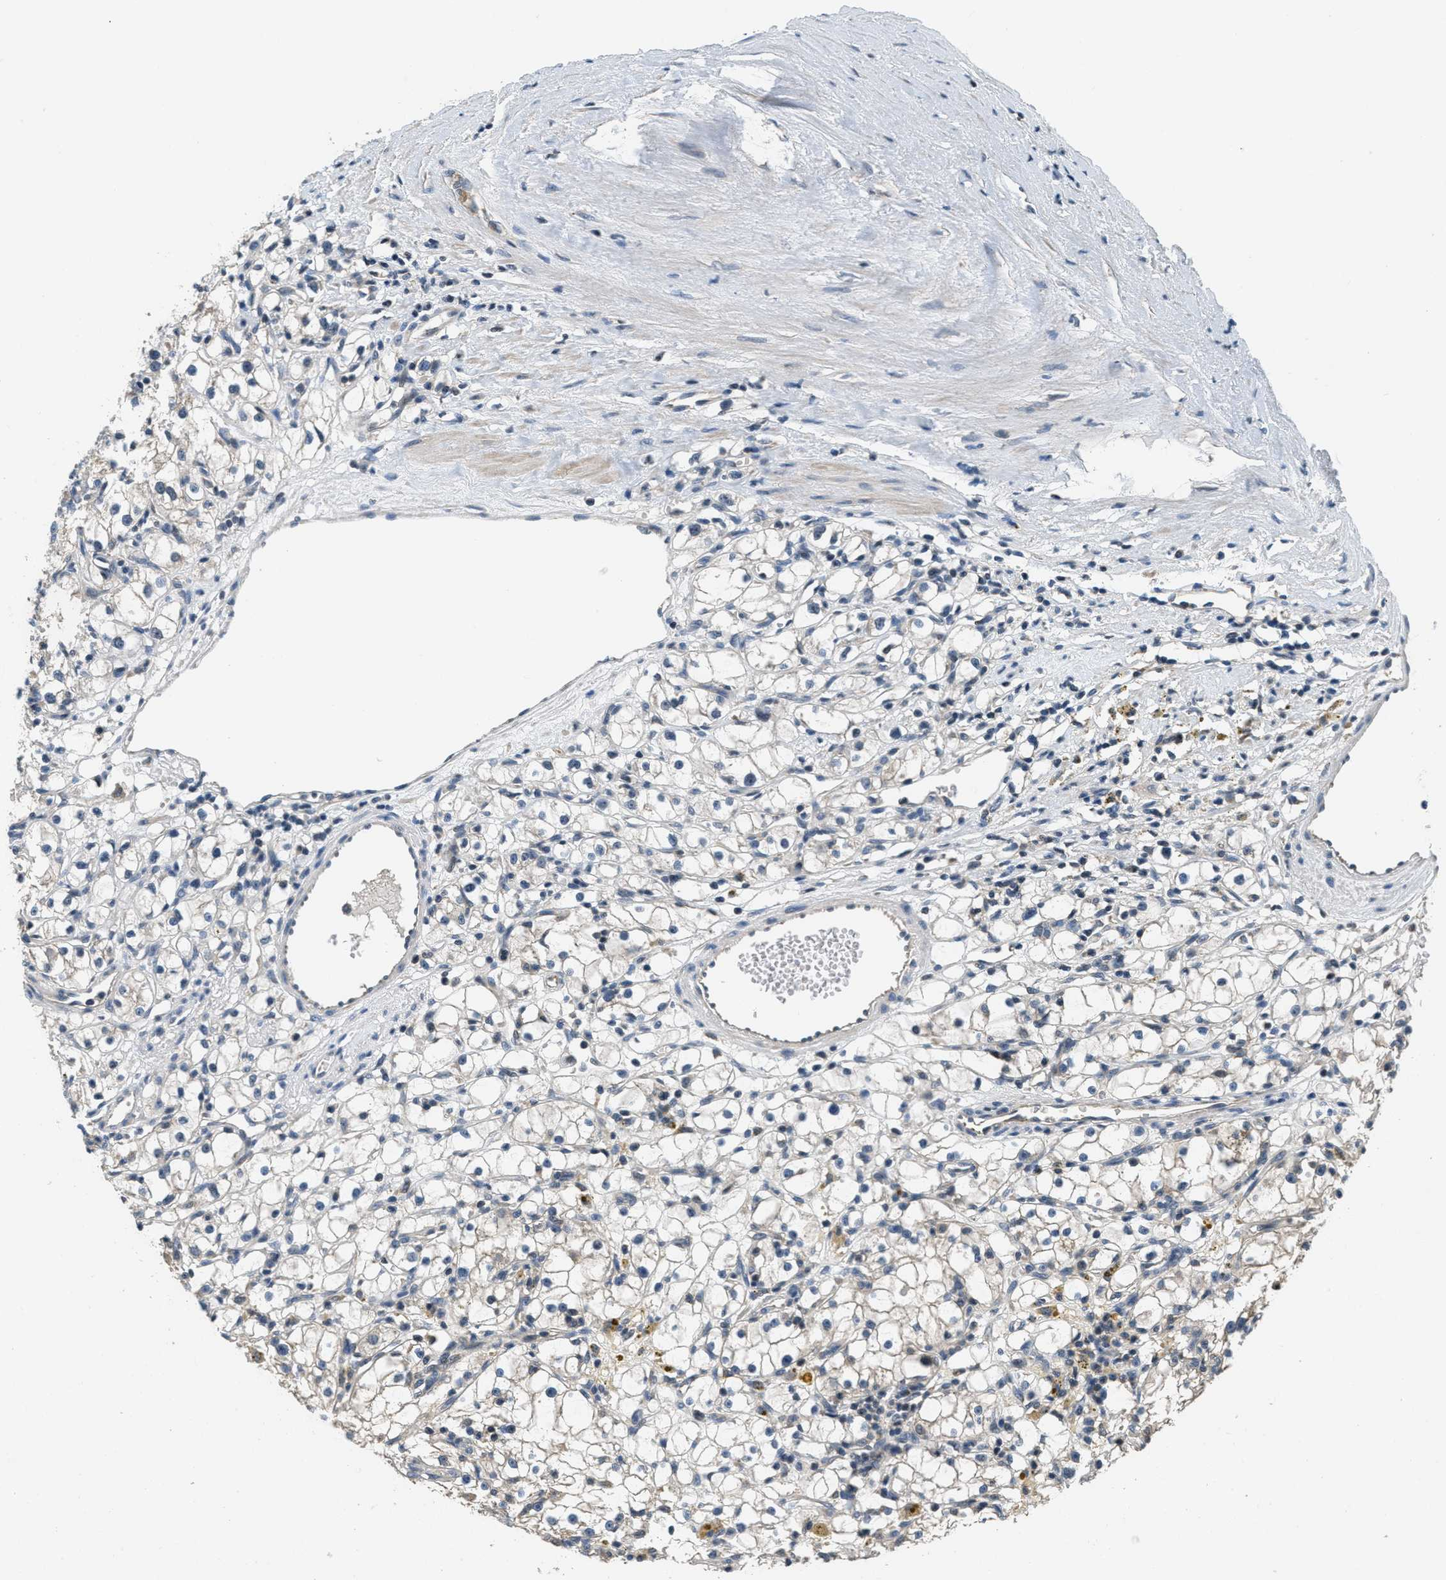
{"staining": {"intensity": "negative", "quantity": "none", "location": "none"}, "tissue": "renal cancer", "cell_type": "Tumor cells", "image_type": "cancer", "snomed": [{"axis": "morphology", "description": "Adenocarcinoma, NOS"}, {"axis": "topography", "description": "Kidney"}], "caption": "Photomicrograph shows no significant protein positivity in tumor cells of renal cancer.", "gene": "NAT1", "patient": {"sex": "male", "age": 56}}